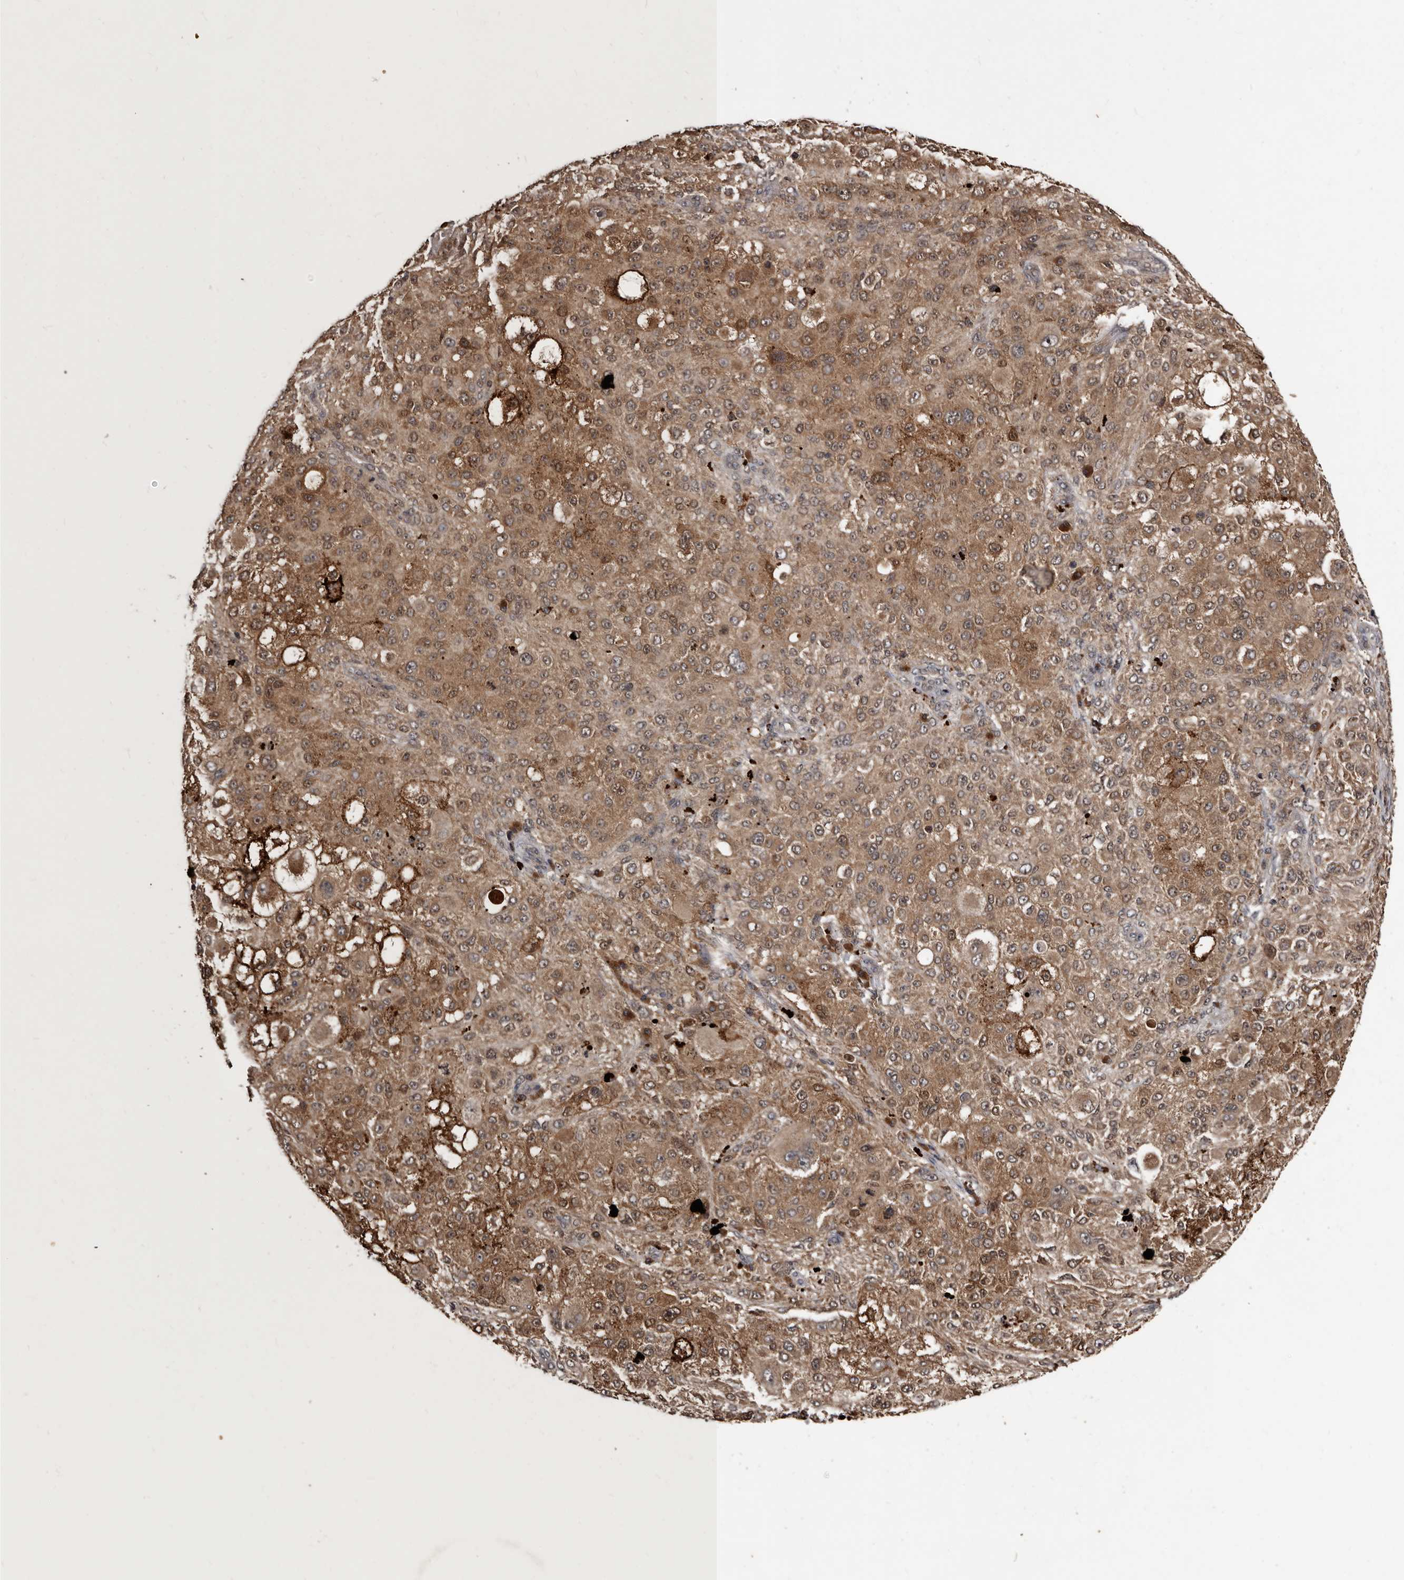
{"staining": {"intensity": "moderate", "quantity": ">75%", "location": "cytoplasmic/membranous"}, "tissue": "melanoma", "cell_type": "Tumor cells", "image_type": "cancer", "snomed": [{"axis": "morphology", "description": "Necrosis, NOS"}, {"axis": "morphology", "description": "Malignant melanoma, NOS"}, {"axis": "topography", "description": "Skin"}], "caption": "The immunohistochemical stain shows moderate cytoplasmic/membranous expression in tumor cells of melanoma tissue.", "gene": "PMVK", "patient": {"sex": "female", "age": 87}}